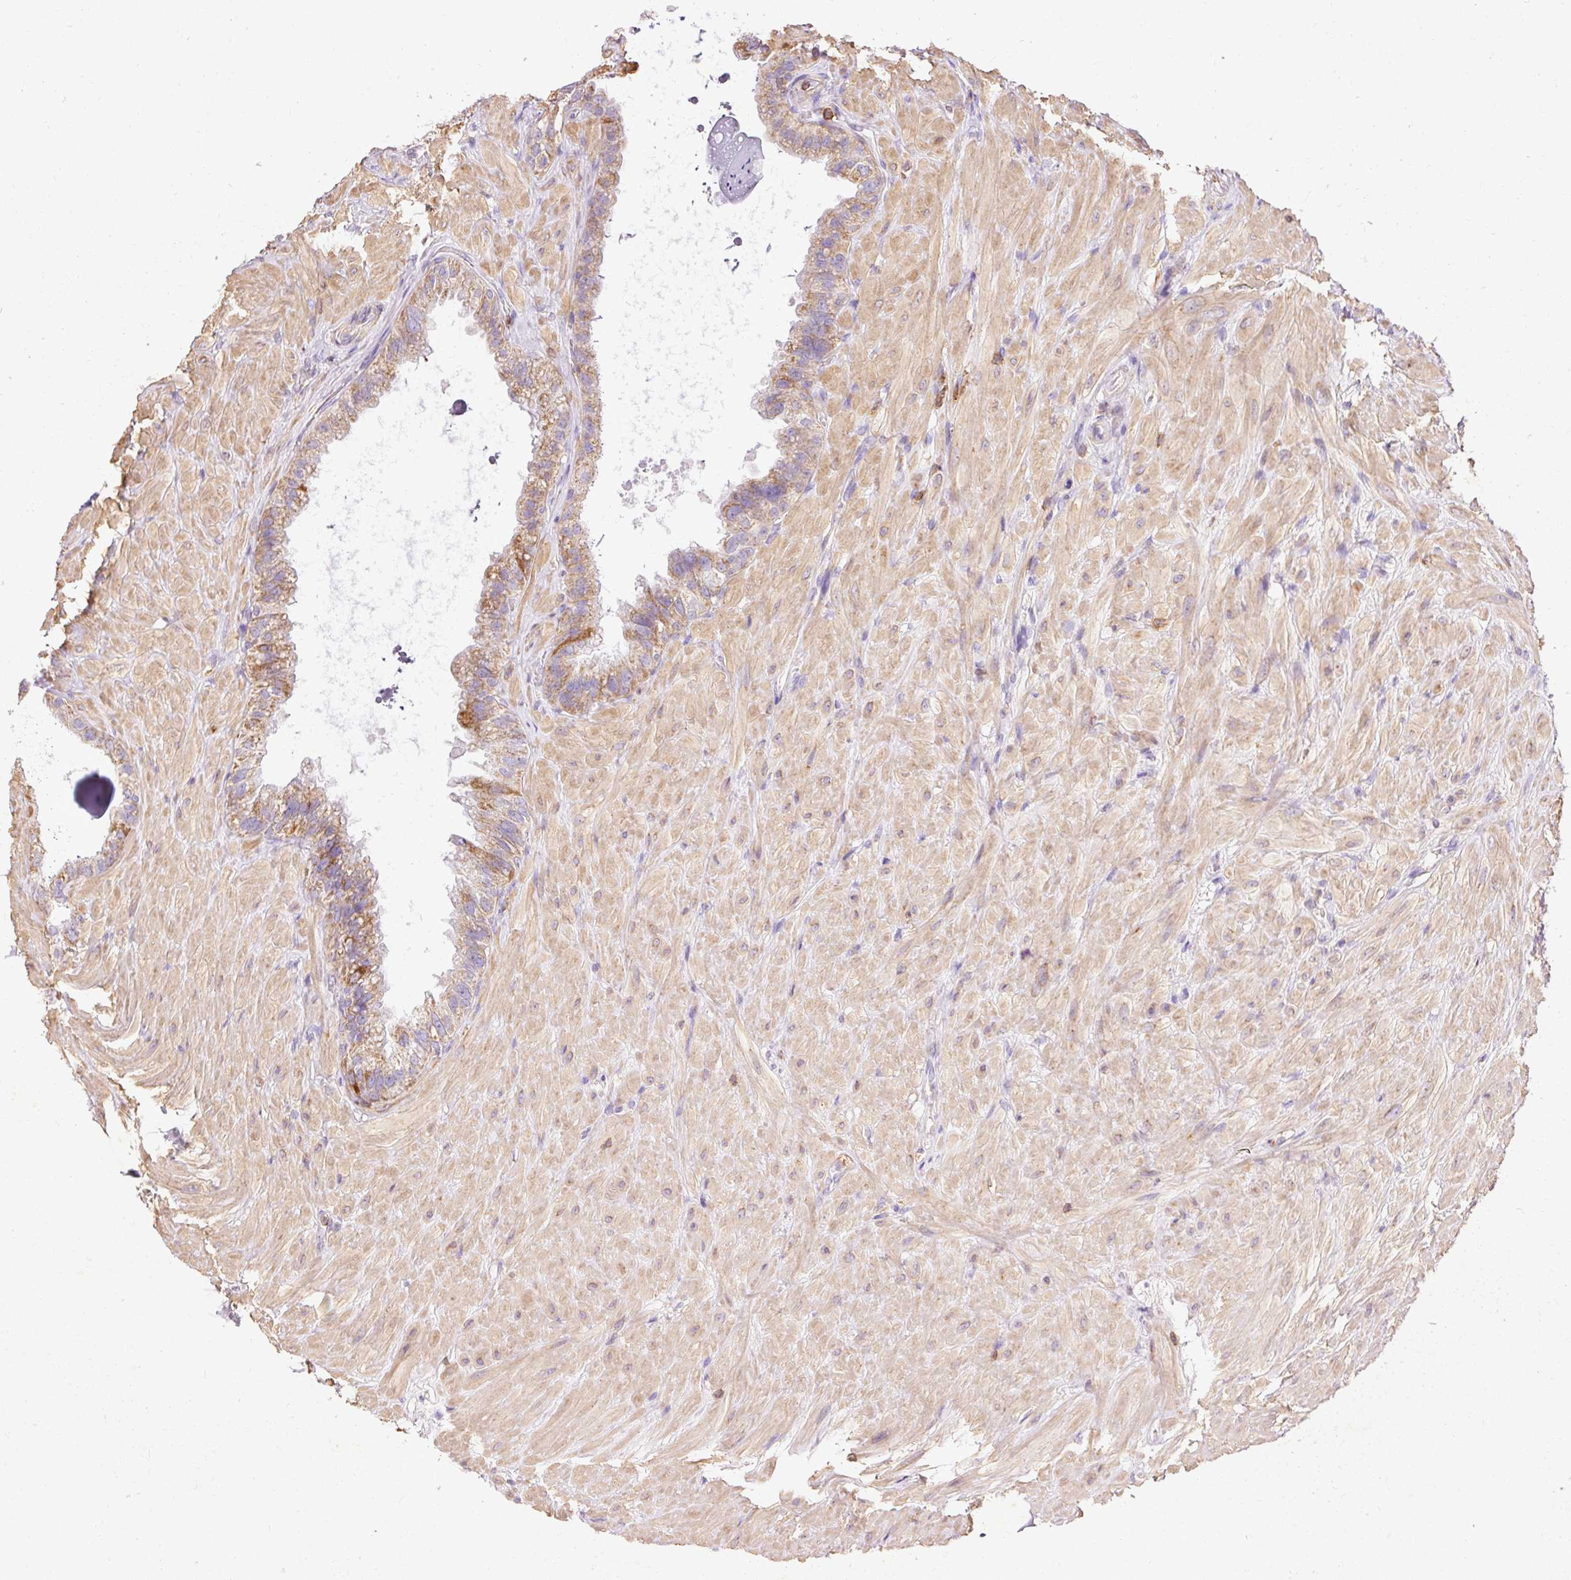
{"staining": {"intensity": "moderate", "quantity": ">75%", "location": "cytoplasmic/membranous"}, "tissue": "seminal vesicle", "cell_type": "Glandular cells", "image_type": "normal", "snomed": [{"axis": "morphology", "description": "Normal tissue, NOS"}, {"axis": "topography", "description": "Seminal veicle"}, {"axis": "topography", "description": "Peripheral nerve tissue"}], "caption": "A micrograph of human seminal vesicle stained for a protein shows moderate cytoplasmic/membranous brown staining in glandular cells.", "gene": "IMMT", "patient": {"sex": "male", "age": 76}}